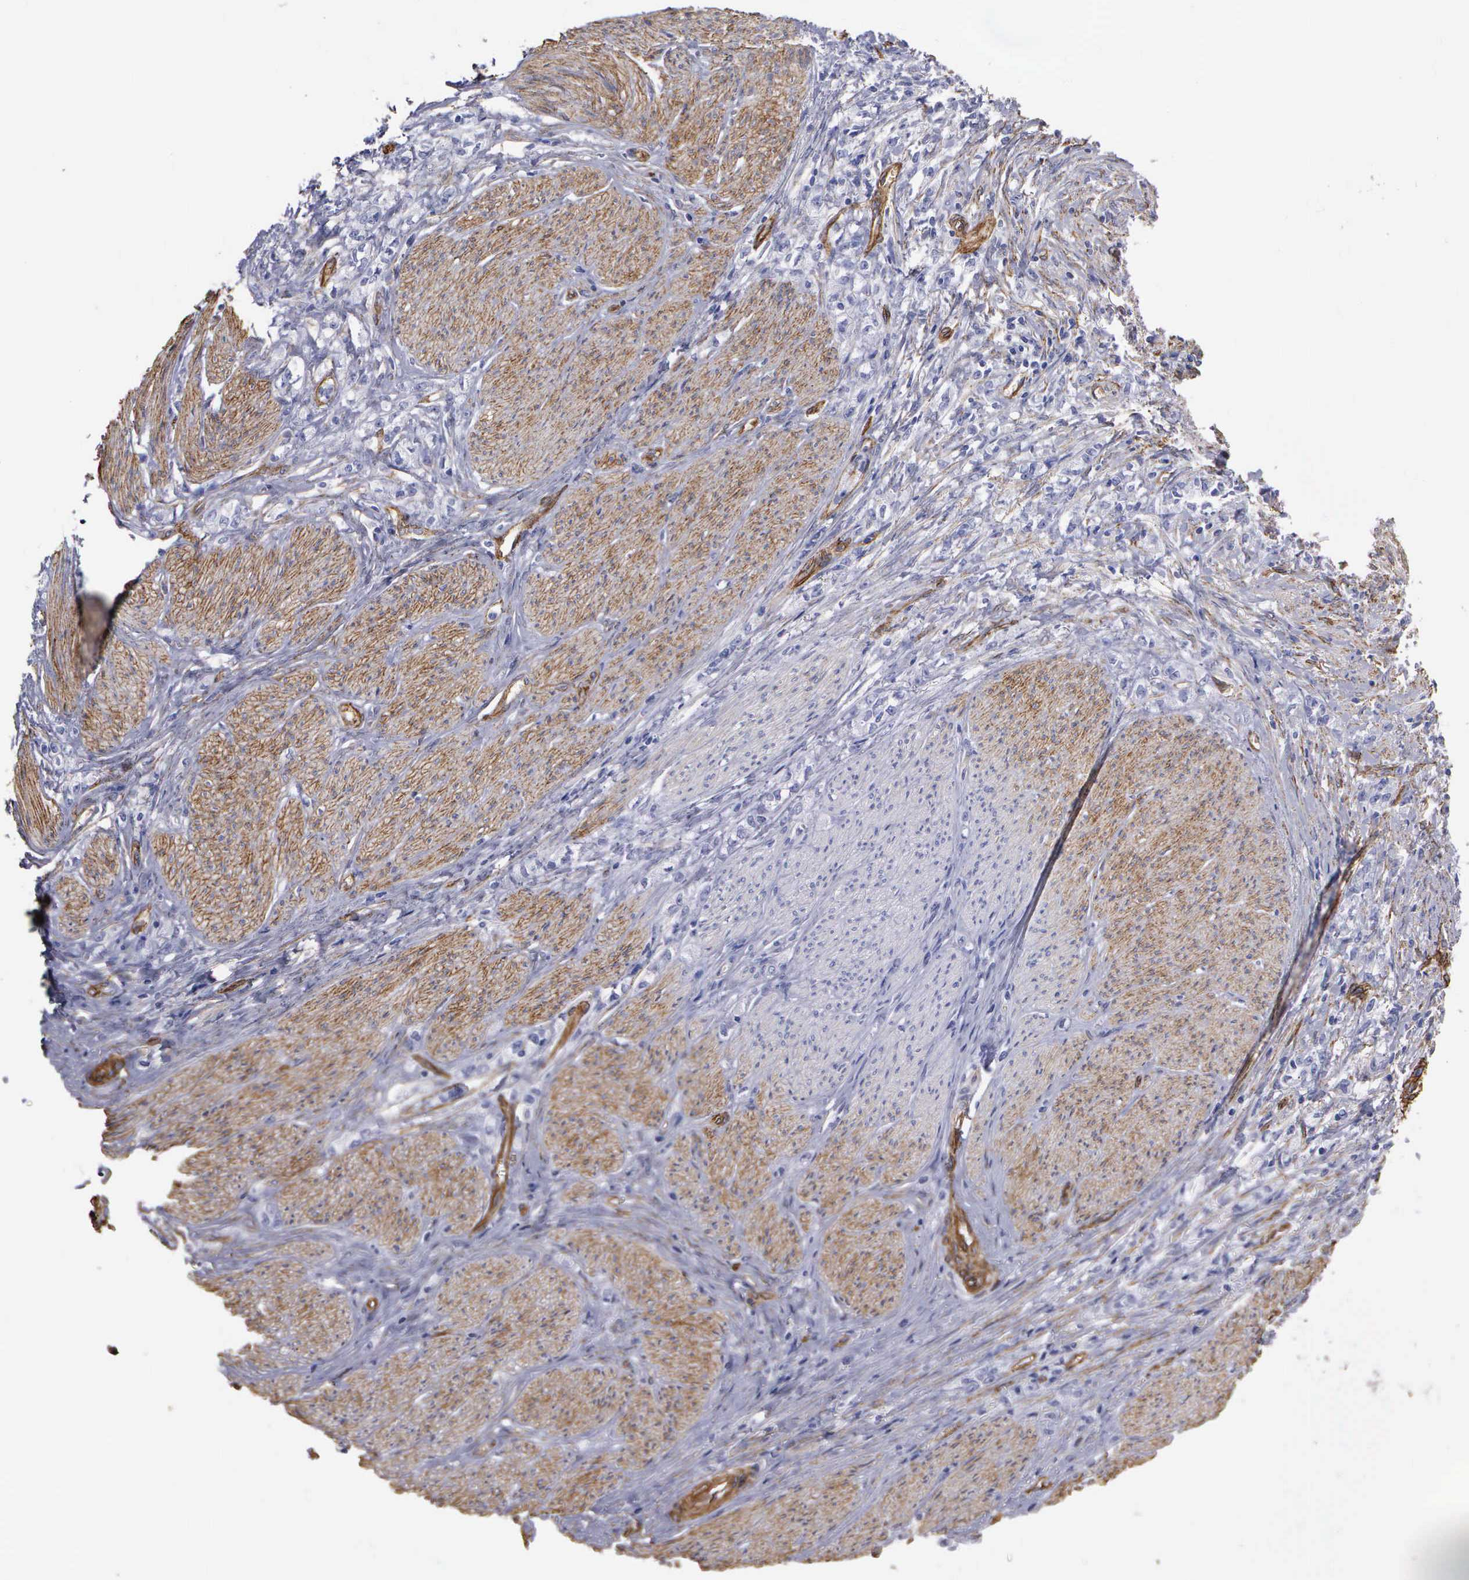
{"staining": {"intensity": "negative", "quantity": "none", "location": "none"}, "tissue": "stomach cancer", "cell_type": "Tumor cells", "image_type": "cancer", "snomed": [{"axis": "morphology", "description": "Adenocarcinoma, NOS"}, {"axis": "topography", "description": "Stomach"}], "caption": "Photomicrograph shows no protein staining in tumor cells of stomach cancer tissue.", "gene": "MAGEB10", "patient": {"sex": "male", "age": 72}}